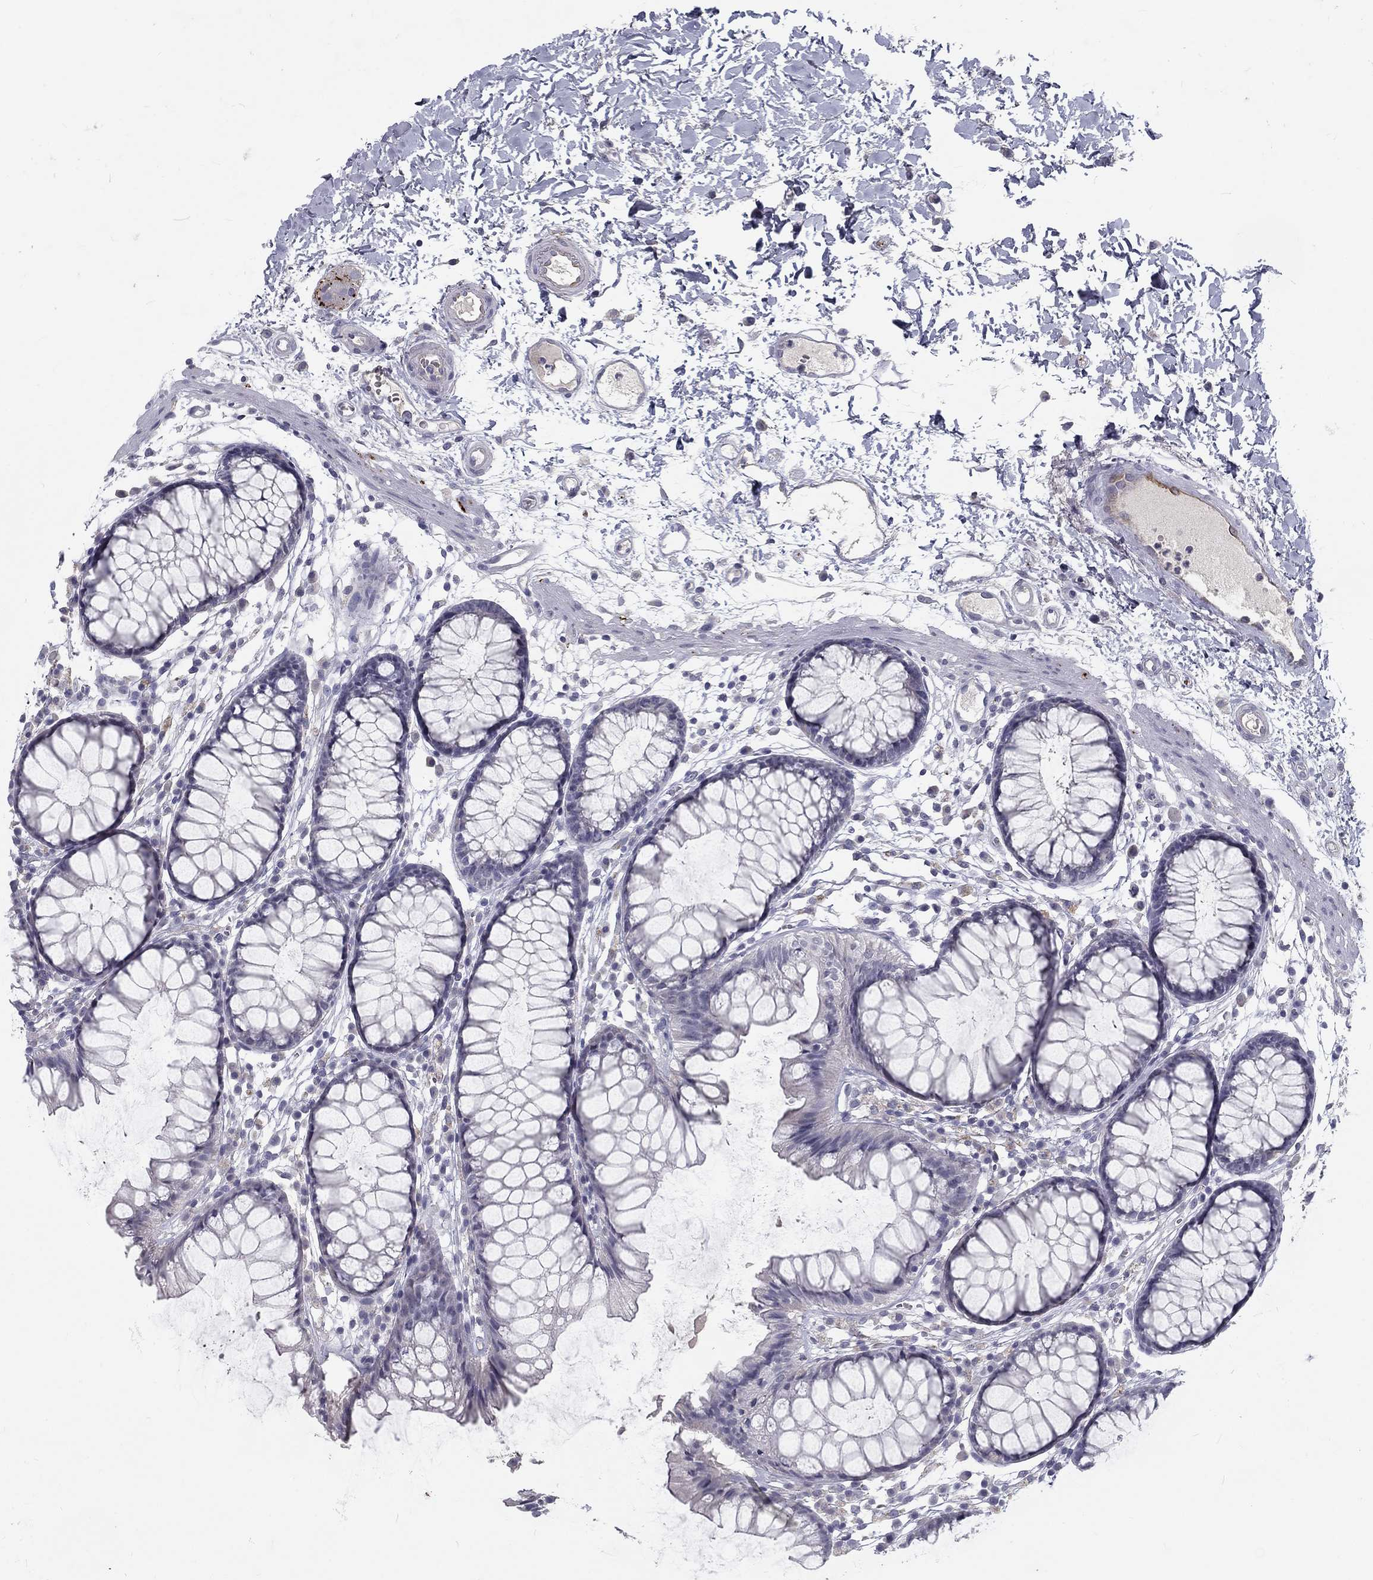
{"staining": {"intensity": "negative", "quantity": "none", "location": "none"}, "tissue": "colon", "cell_type": "Endothelial cells", "image_type": "normal", "snomed": [{"axis": "morphology", "description": "Normal tissue, NOS"}, {"axis": "morphology", "description": "Adenocarcinoma, NOS"}, {"axis": "topography", "description": "Colon"}], "caption": "Immunohistochemistry (IHC) of normal colon displays no positivity in endothelial cells. (Brightfield microscopy of DAB immunohistochemistry (IHC) at high magnification).", "gene": "NOS1", "patient": {"sex": "male", "age": 65}}